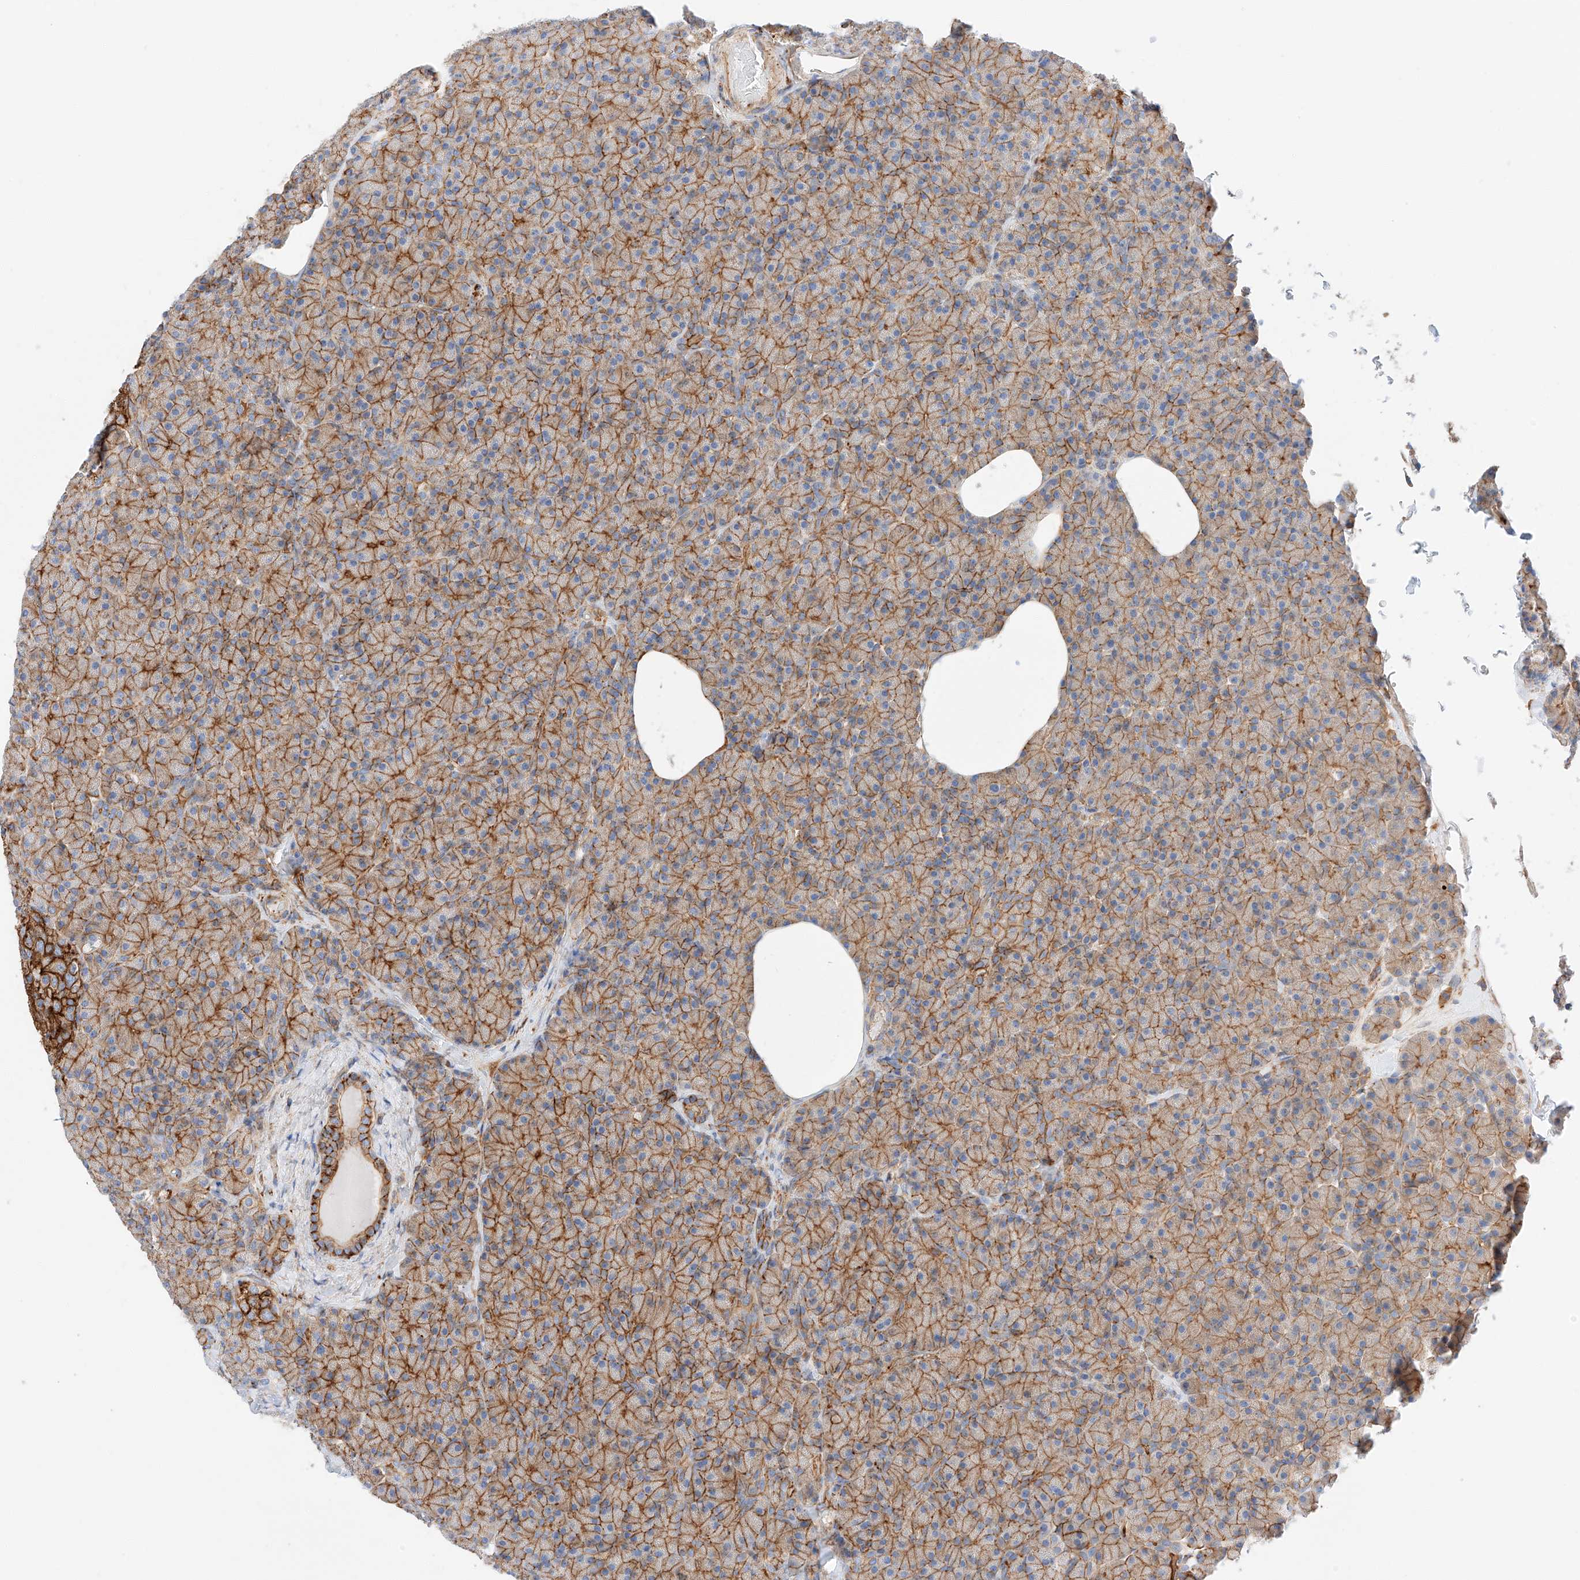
{"staining": {"intensity": "strong", "quantity": ">75%", "location": "cytoplasmic/membranous"}, "tissue": "pancreas", "cell_type": "Exocrine glandular cells", "image_type": "normal", "snomed": [{"axis": "morphology", "description": "Normal tissue, NOS"}, {"axis": "topography", "description": "Pancreas"}], "caption": "A micrograph showing strong cytoplasmic/membranous expression in approximately >75% of exocrine glandular cells in normal pancreas, as visualized by brown immunohistochemical staining.", "gene": "ENSG00000259132", "patient": {"sex": "female", "age": 43}}